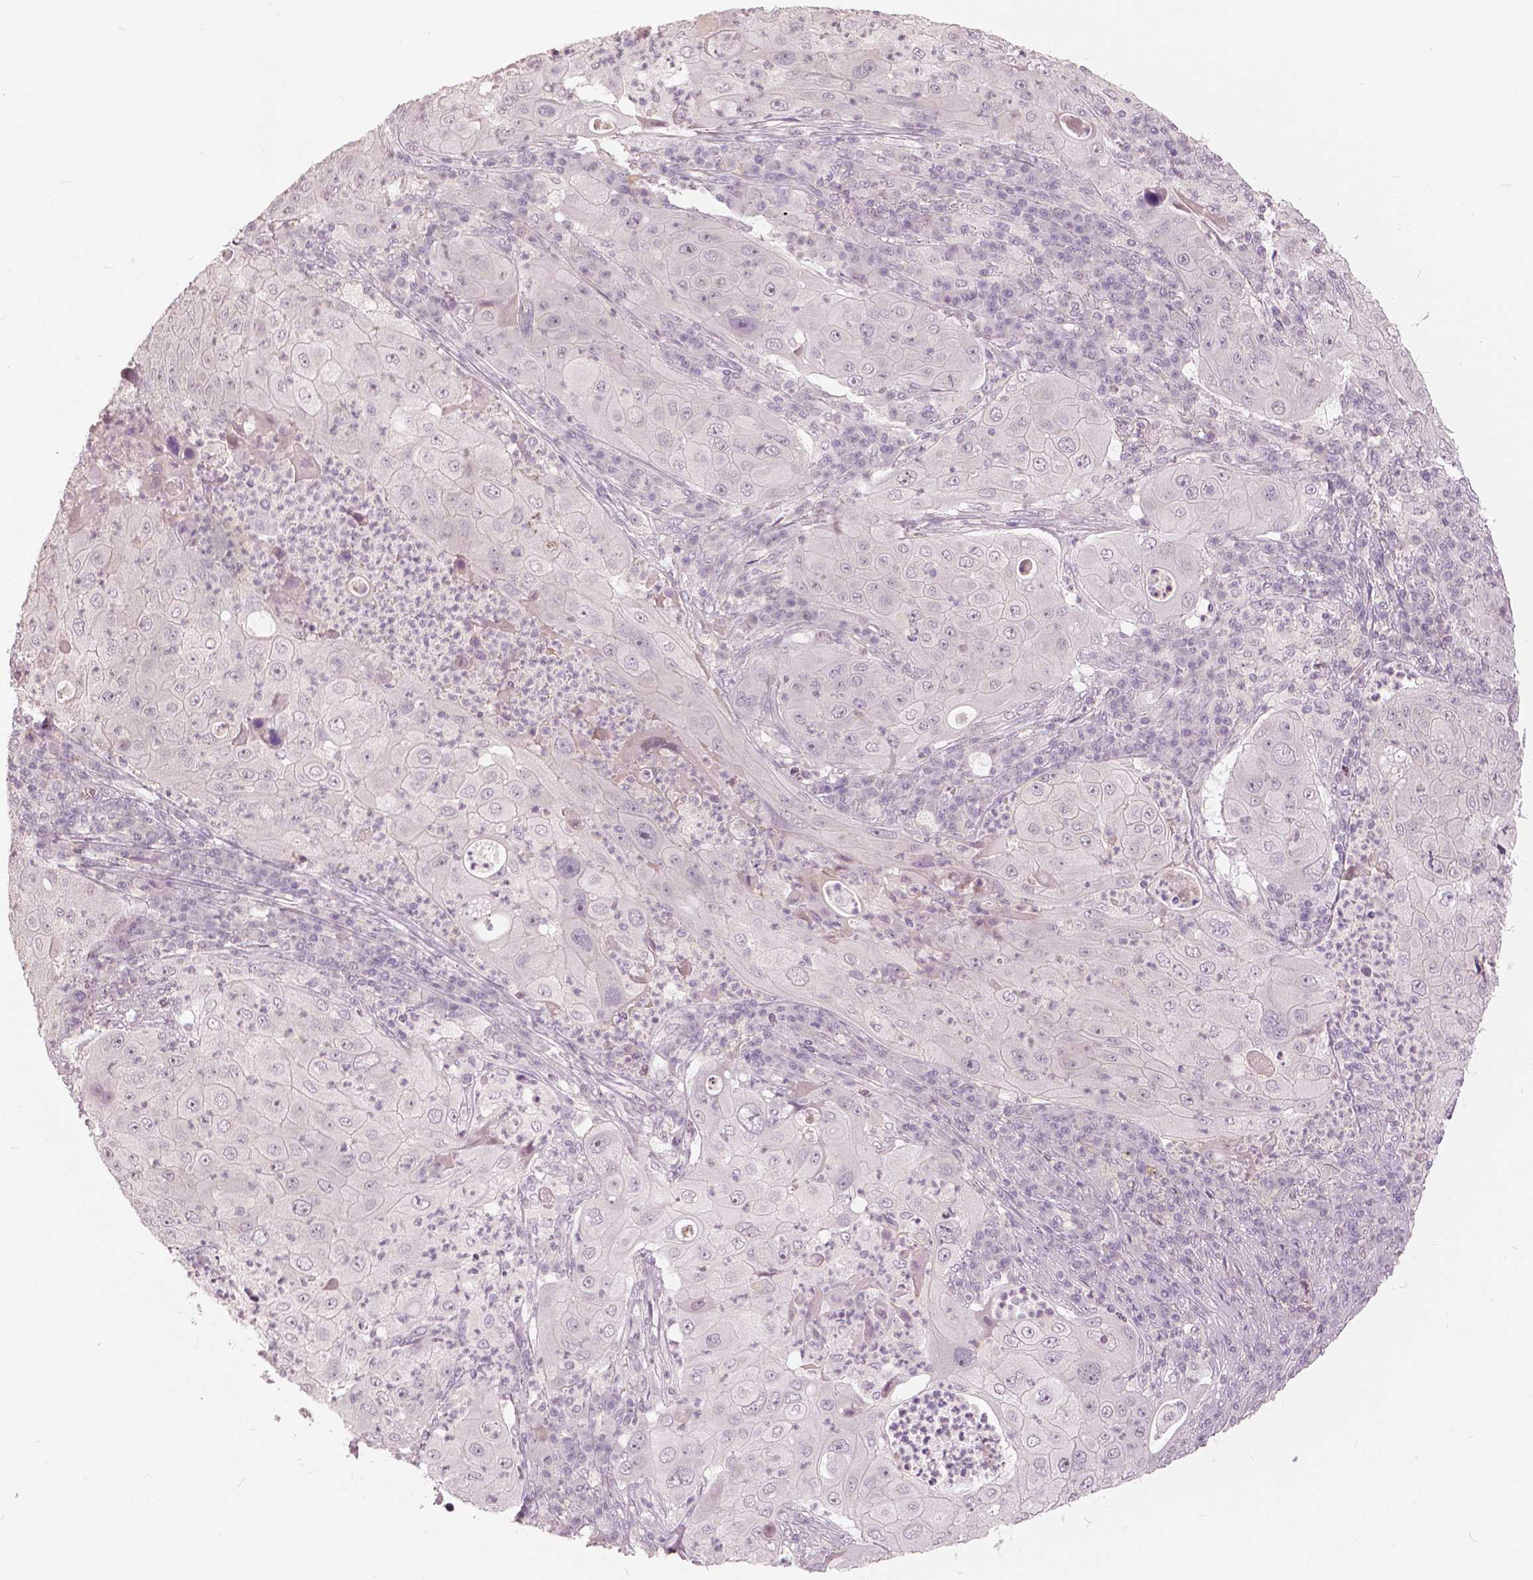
{"staining": {"intensity": "negative", "quantity": "none", "location": "none"}, "tissue": "lung cancer", "cell_type": "Tumor cells", "image_type": "cancer", "snomed": [{"axis": "morphology", "description": "Squamous cell carcinoma, NOS"}, {"axis": "topography", "description": "Lung"}], "caption": "Immunohistochemical staining of human lung squamous cell carcinoma reveals no significant expression in tumor cells.", "gene": "NANOG", "patient": {"sex": "female", "age": 59}}